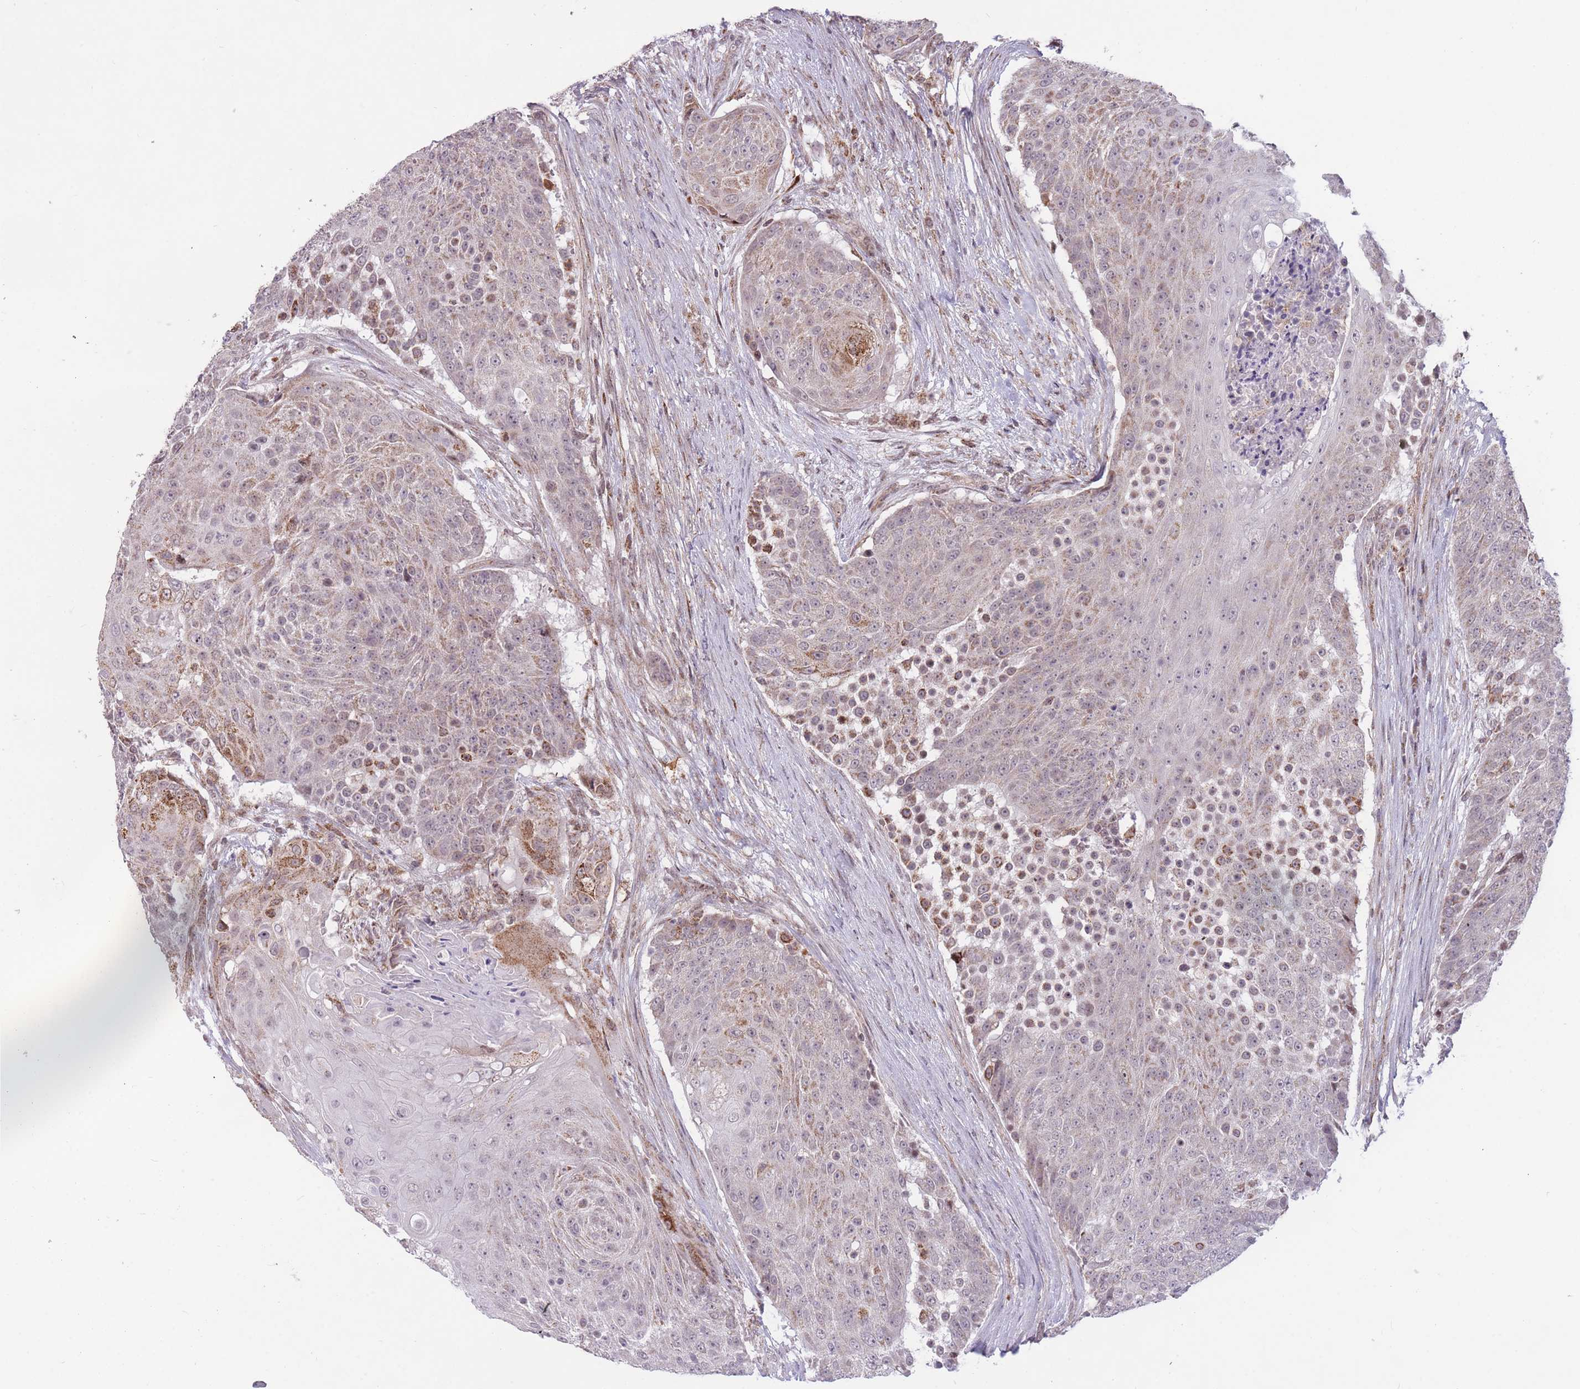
{"staining": {"intensity": "moderate", "quantity": "25%-75%", "location": "cytoplasmic/membranous,nuclear"}, "tissue": "urothelial cancer", "cell_type": "Tumor cells", "image_type": "cancer", "snomed": [{"axis": "morphology", "description": "Urothelial carcinoma, High grade"}, {"axis": "topography", "description": "Urinary bladder"}], "caption": "A brown stain labels moderate cytoplasmic/membranous and nuclear staining of a protein in urothelial cancer tumor cells.", "gene": "DPYSL4", "patient": {"sex": "female", "age": 63}}